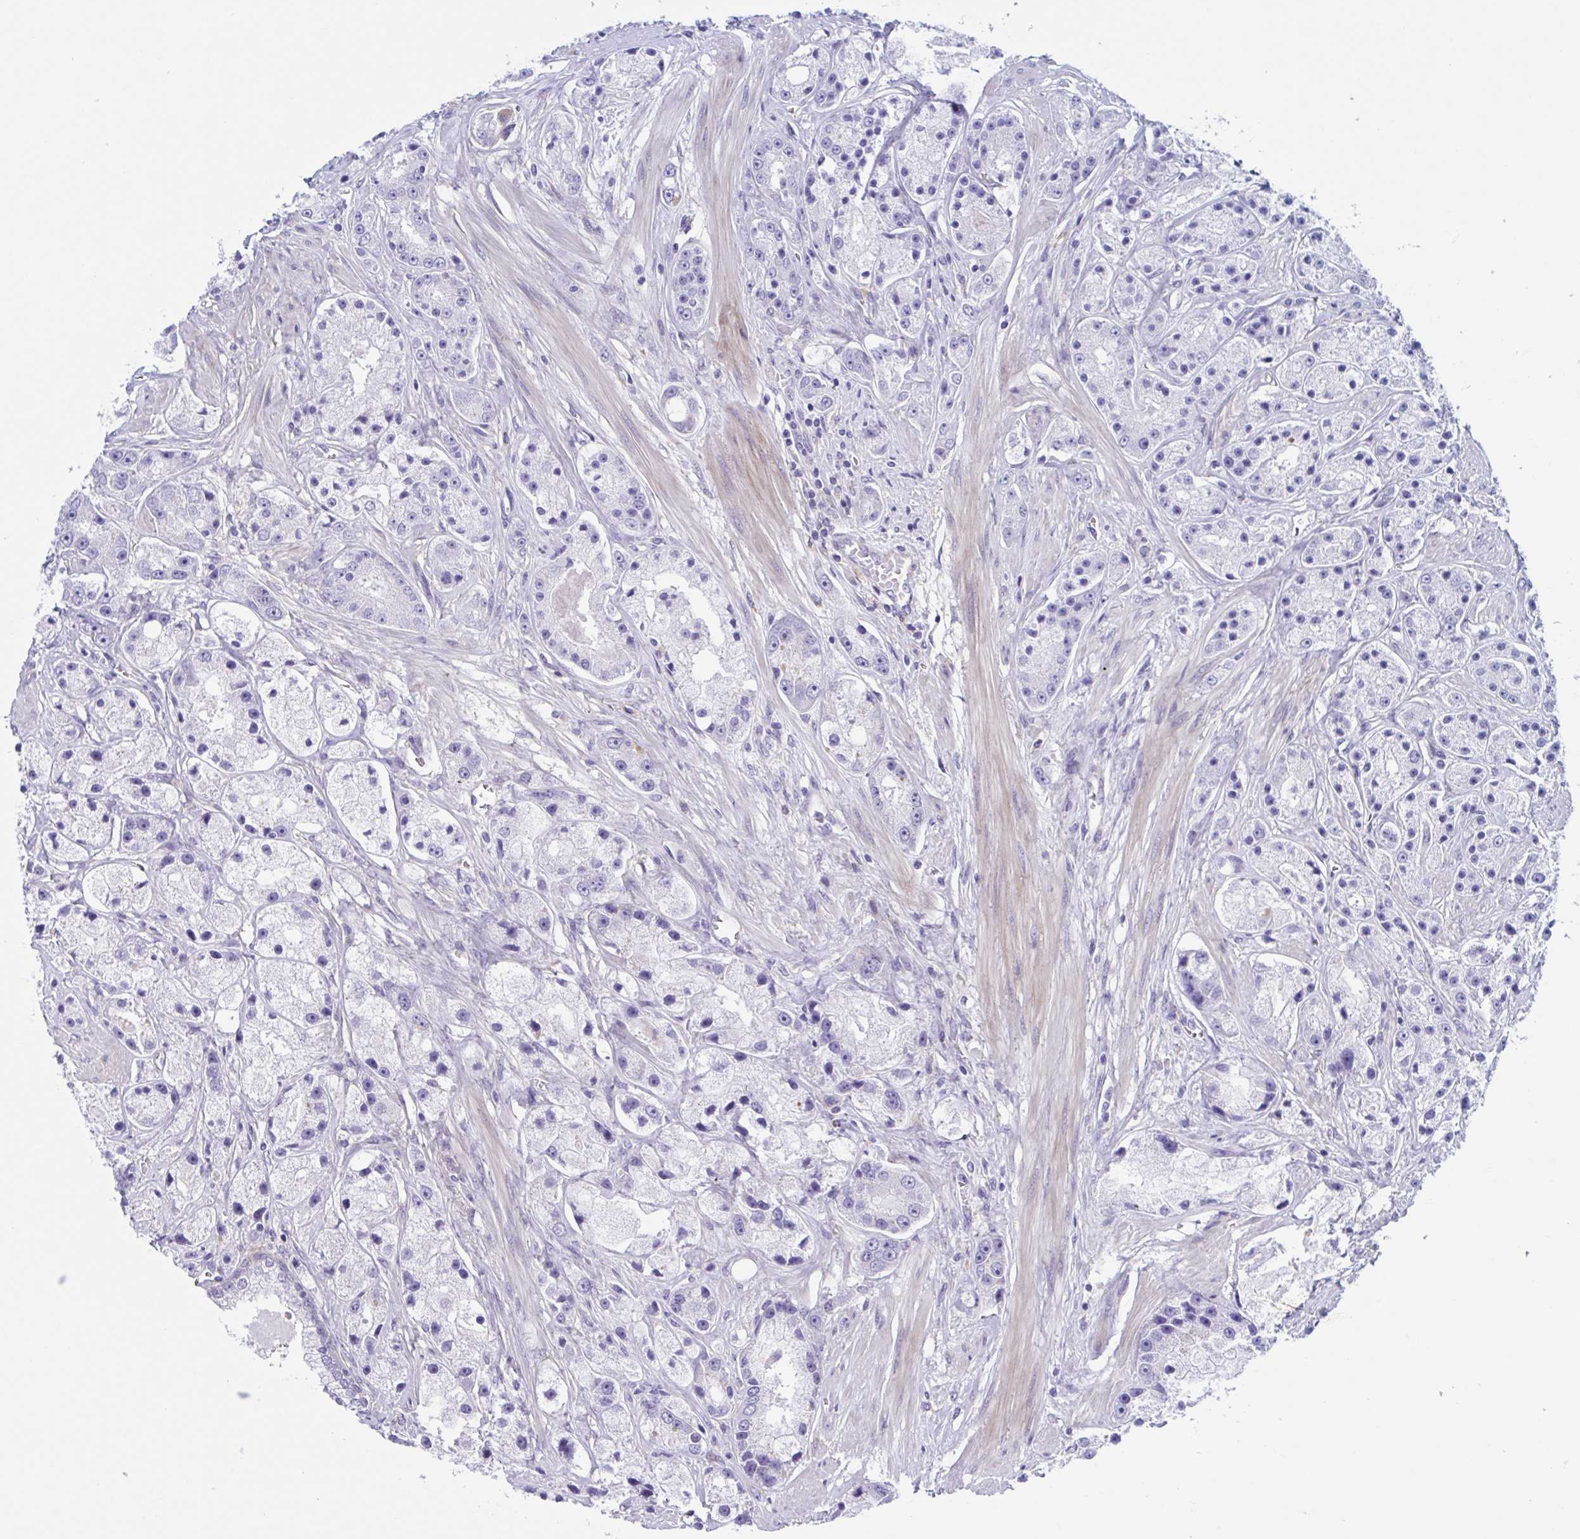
{"staining": {"intensity": "negative", "quantity": "none", "location": "none"}, "tissue": "prostate cancer", "cell_type": "Tumor cells", "image_type": "cancer", "snomed": [{"axis": "morphology", "description": "Adenocarcinoma, High grade"}, {"axis": "topography", "description": "Prostate"}], "caption": "This micrograph is of prostate cancer stained with IHC to label a protein in brown with the nuclei are counter-stained blue. There is no expression in tumor cells.", "gene": "LPIN3", "patient": {"sex": "male", "age": 67}}